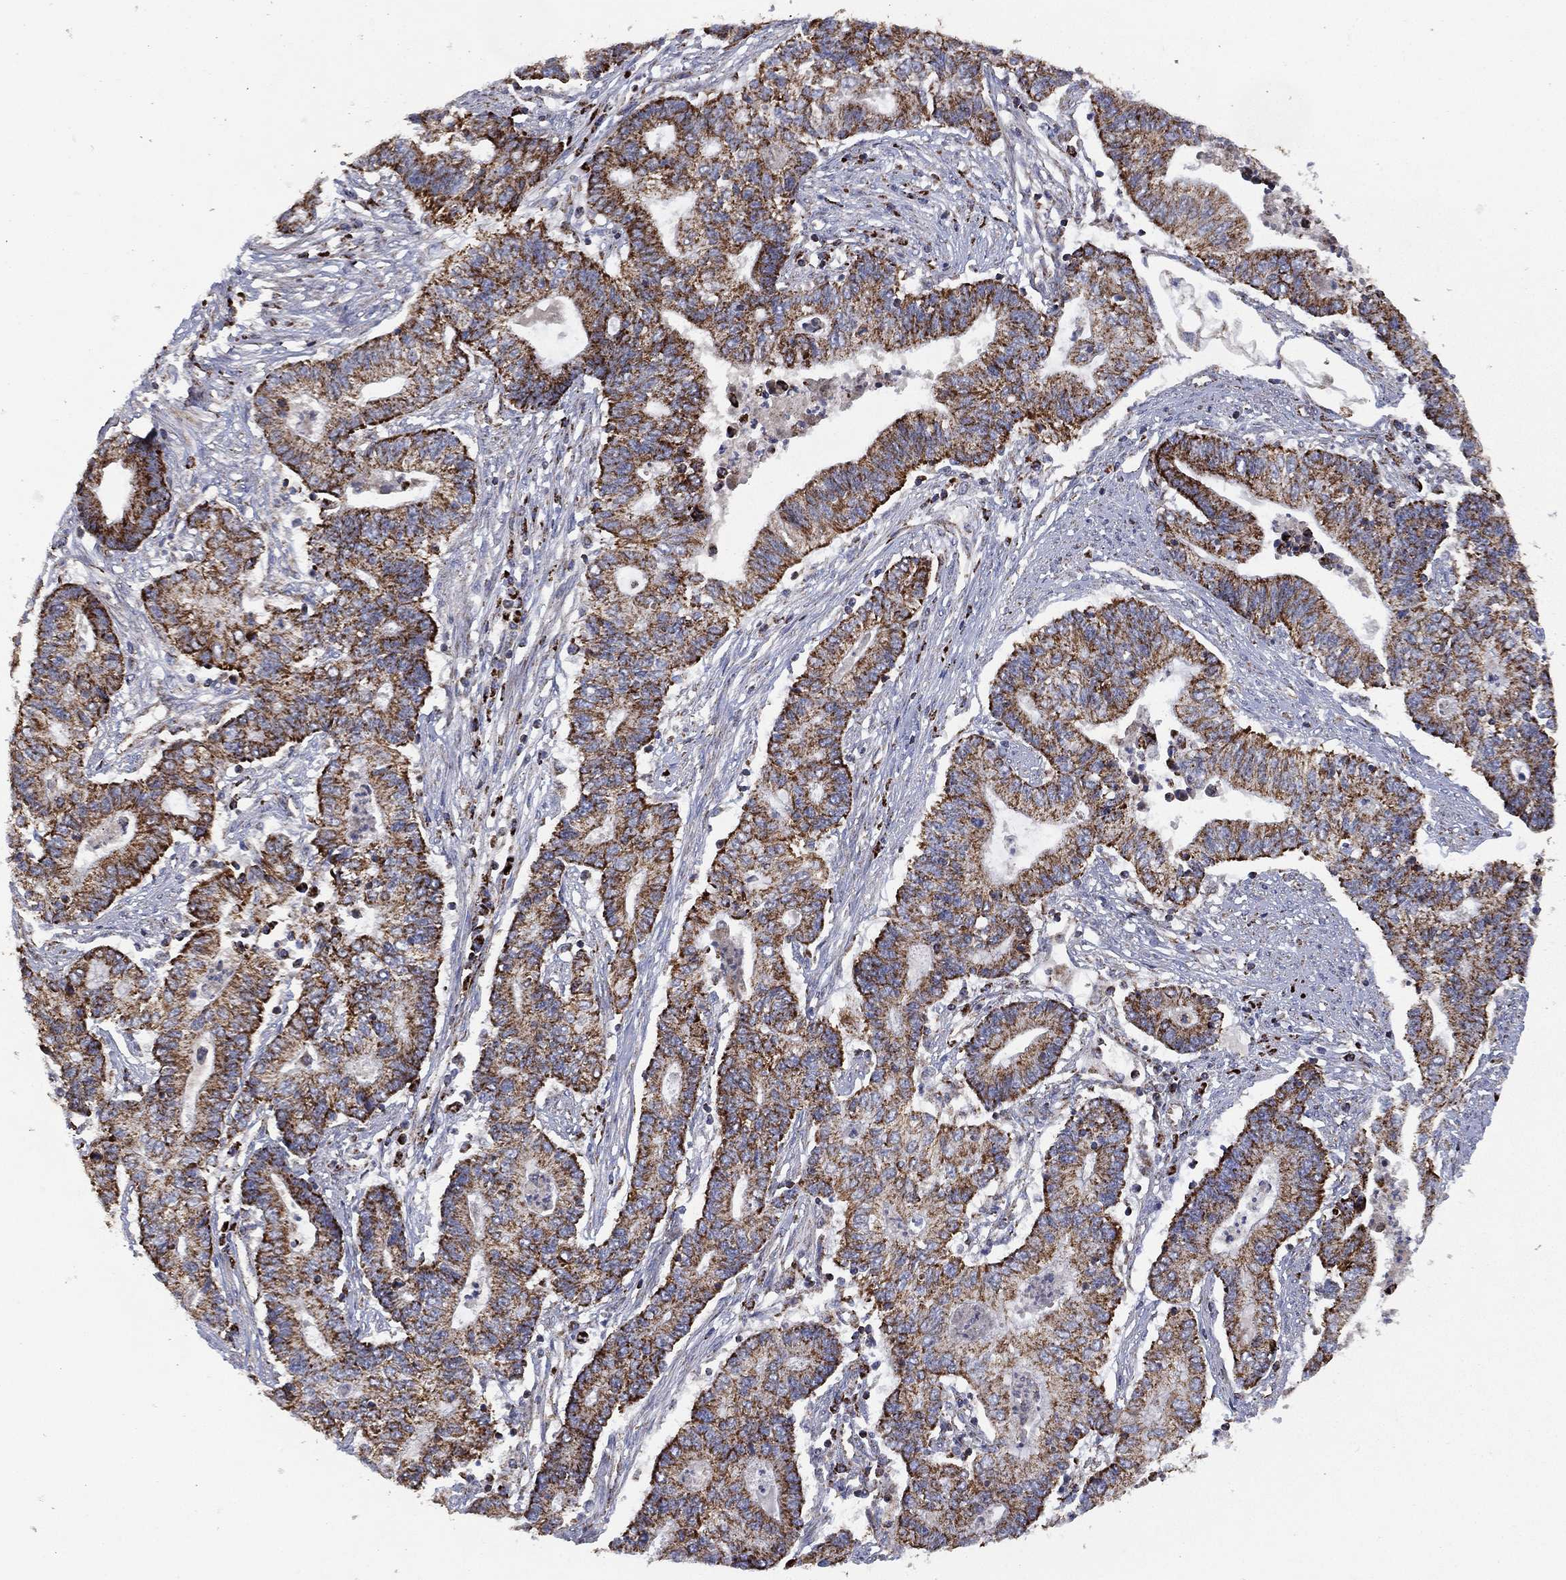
{"staining": {"intensity": "strong", "quantity": ">75%", "location": "cytoplasmic/membranous"}, "tissue": "endometrial cancer", "cell_type": "Tumor cells", "image_type": "cancer", "snomed": [{"axis": "morphology", "description": "Adenocarcinoma, NOS"}, {"axis": "topography", "description": "Uterus"}, {"axis": "topography", "description": "Endometrium"}], "caption": "High-magnification brightfield microscopy of endometrial adenocarcinoma stained with DAB (3,3'-diaminobenzidine) (brown) and counterstained with hematoxylin (blue). tumor cells exhibit strong cytoplasmic/membranous positivity is present in approximately>75% of cells.", "gene": "PPP2R5A", "patient": {"sex": "female", "age": 54}}